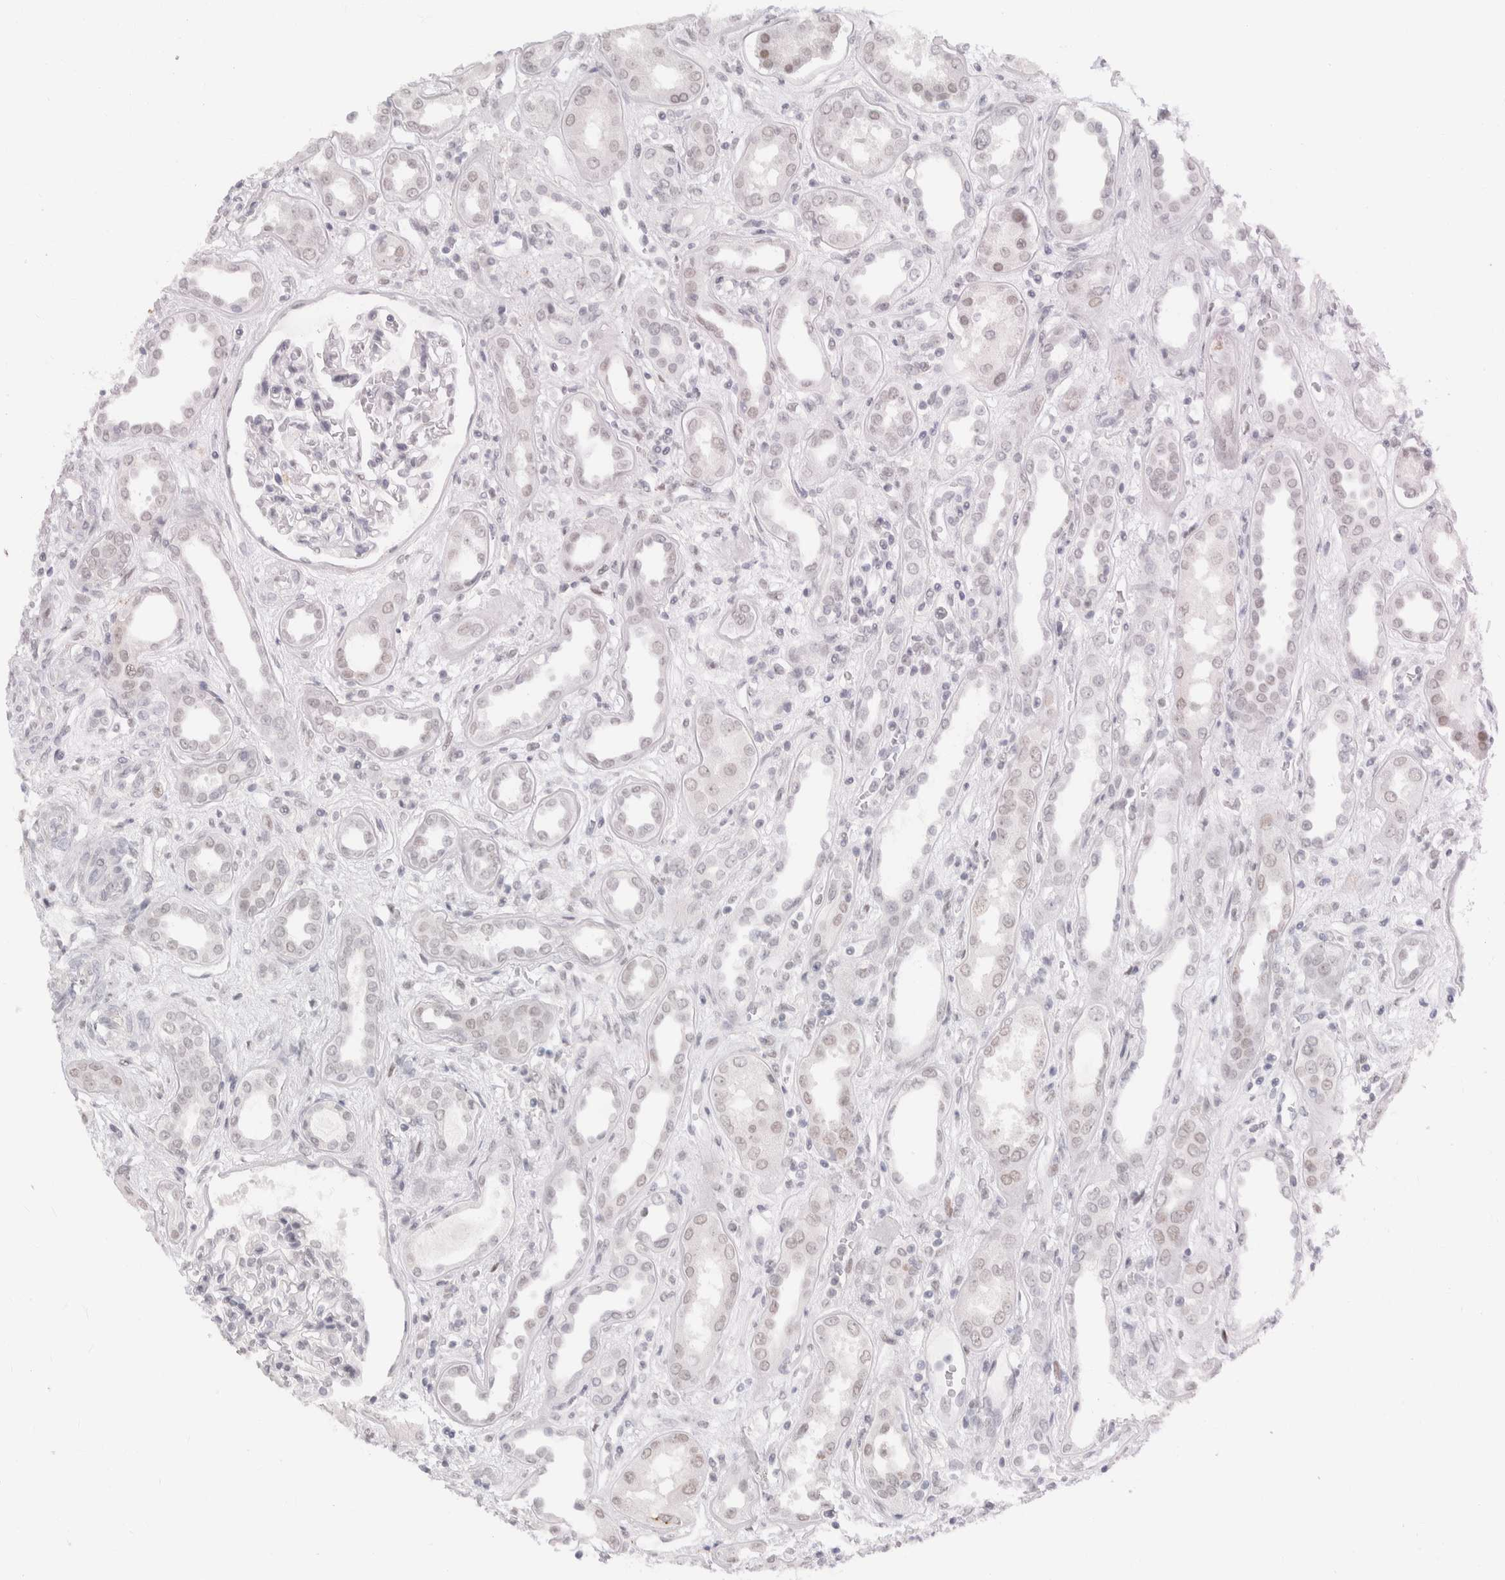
{"staining": {"intensity": "negative", "quantity": "none", "location": "none"}, "tissue": "kidney", "cell_type": "Cells in glomeruli", "image_type": "normal", "snomed": [{"axis": "morphology", "description": "Normal tissue, NOS"}, {"axis": "topography", "description": "Kidney"}], "caption": "Immunohistochemical staining of normal human kidney exhibits no significant staining in cells in glomeruli. Brightfield microscopy of immunohistochemistry (IHC) stained with DAB (3,3'-diaminobenzidine) (brown) and hematoxylin (blue), captured at high magnification.", "gene": "CDH17", "patient": {"sex": "male", "age": 59}}